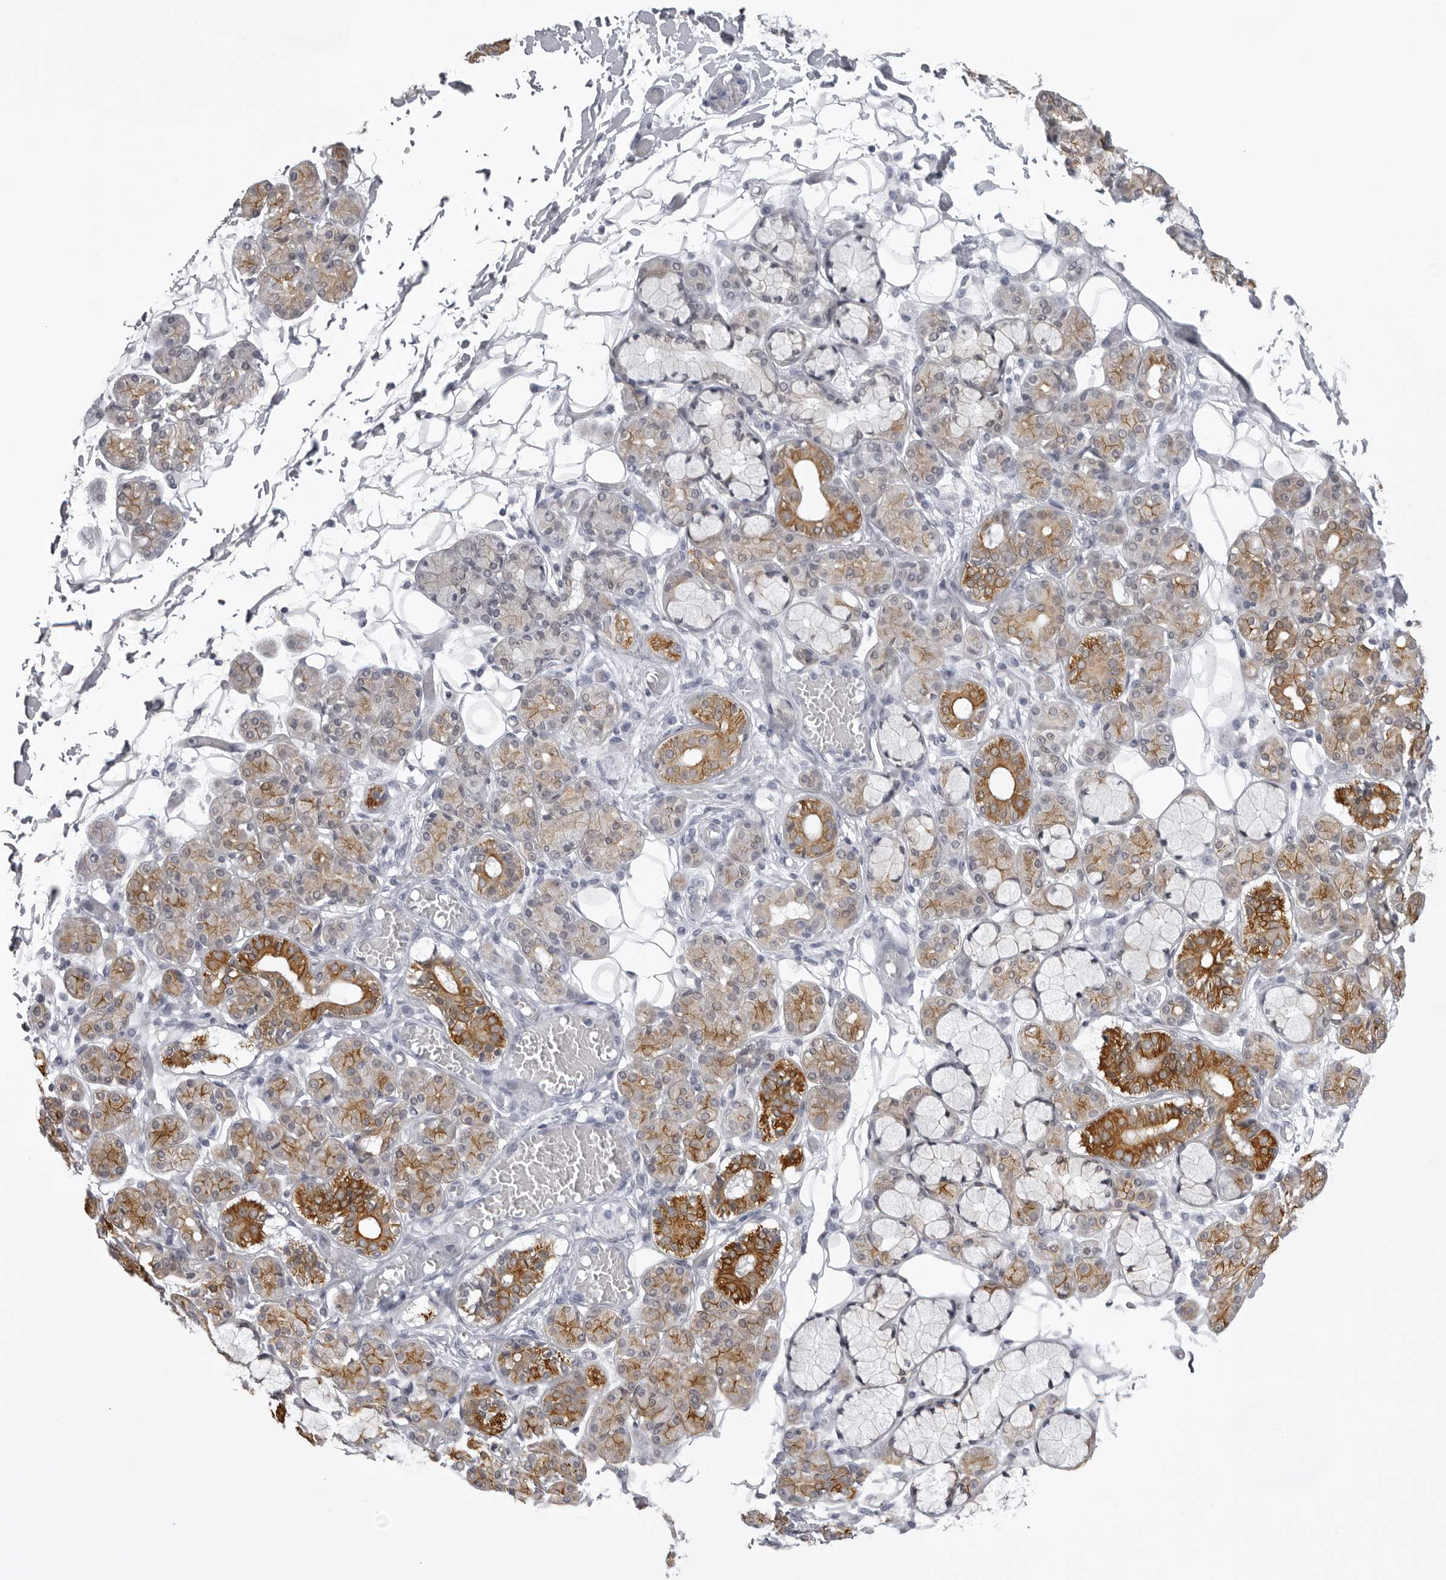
{"staining": {"intensity": "moderate", "quantity": "25%-75%", "location": "cytoplasmic/membranous"}, "tissue": "salivary gland", "cell_type": "Glandular cells", "image_type": "normal", "snomed": [{"axis": "morphology", "description": "Normal tissue, NOS"}, {"axis": "topography", "description": "Salivary gland"}], "caption": "Immunohistochemical staining of normal human salivary gland reveals medium levels of moderate cytoplasmic/membranous positivity in approximately 25%-75% of glandular cells.", "gene": "UROD", "patient": {"sex": "male", "age": 63}}